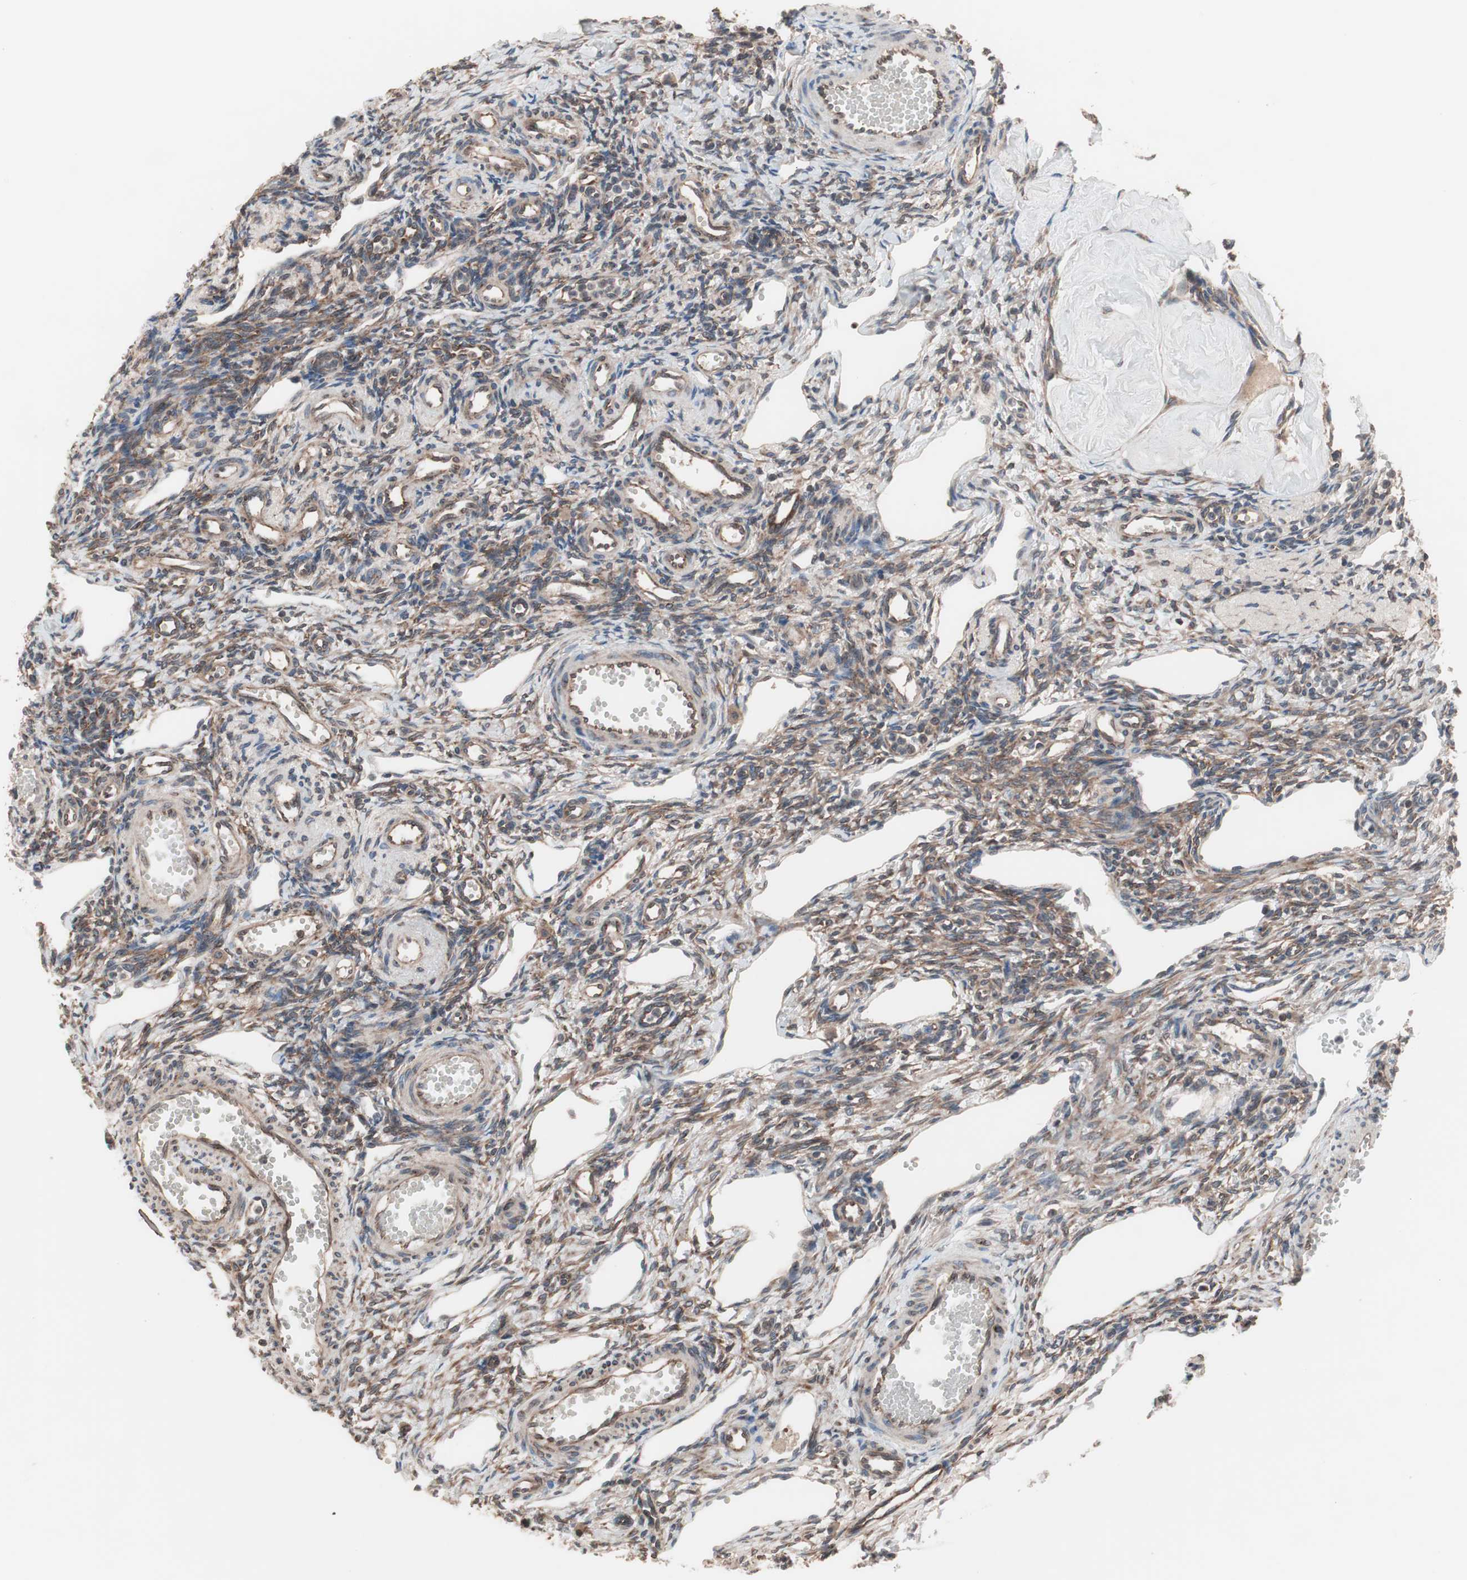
{"staining": {"intensity": "moderate", "quantity": "25%-75%", "location": "cytoplasmic/membranous"}, "tissue": "ovary", "cell_type": "Ovarian stroma cells", "image_type": "normal", "snomed": [{"axis": "morphology", "description": "Normal tissue, NOS"}, {"axis": "topography", "description": "Ovary"}], "caption": "Moderate cytoplasmic/membranous positivity for a protein is seen in about 25%-75% of ovarian stroma cells of benign ovary using IHC.", "gene": "IRS1", "patient": {"sex": "female", "age": 33}}